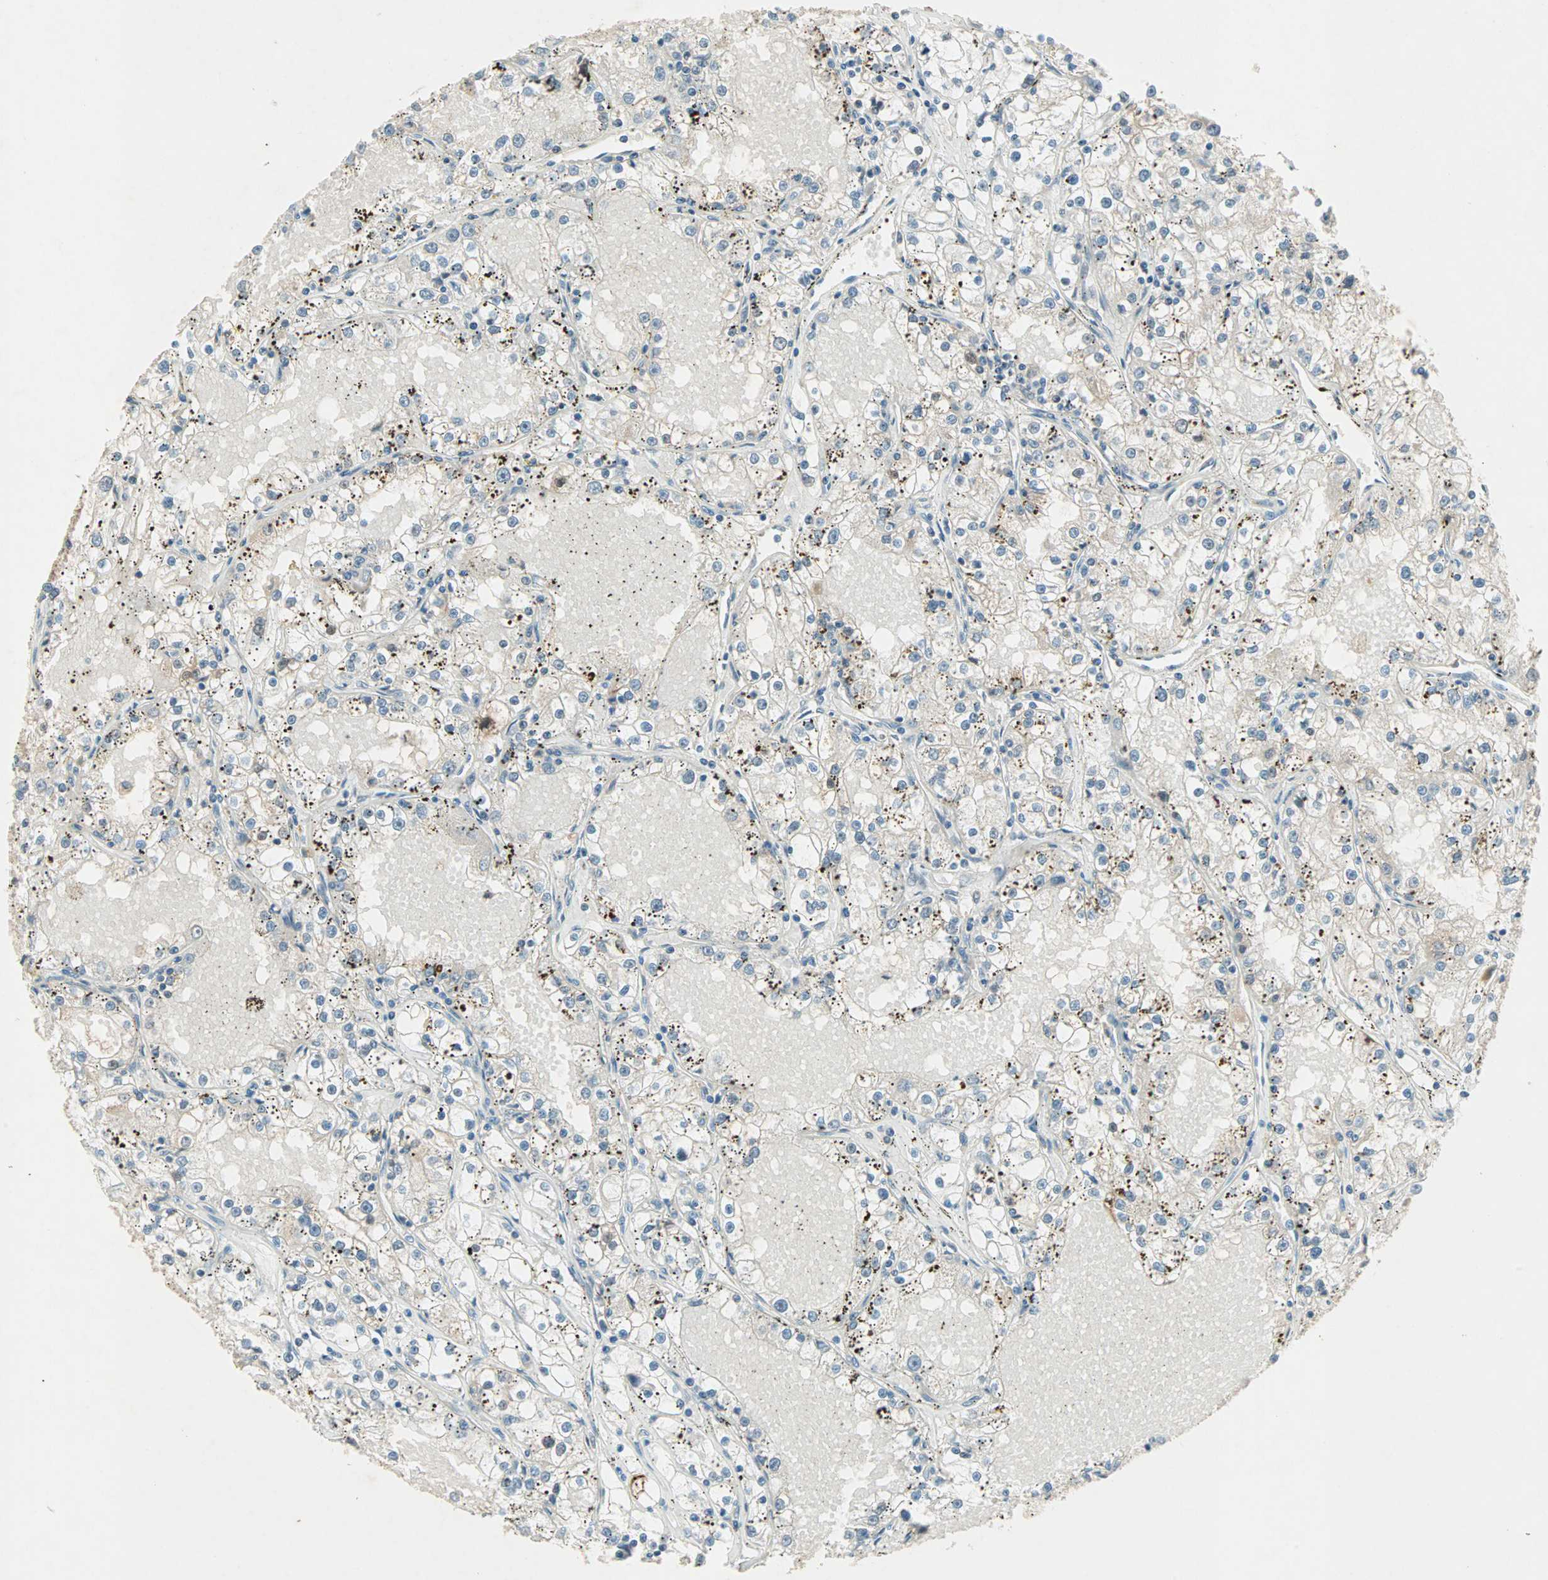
{"staining": {"intensity": "negative", "quantity": "none", "location": "none"}, "tissue": "renal cancer", "cell_type": "Tumor cells", "image_type": "cancer", "snomed": [{"axis": "morphology", "description": "Adenocarcinoma, NOS"}, {"axis": "topography", "description": "Kidney"}], "caption": "Image shows no protein positivity in tumor cells of adenocarcinoma (renal) tissue.", "gene": "RTL6", "patient": {"sex": "male", "age": 56}}